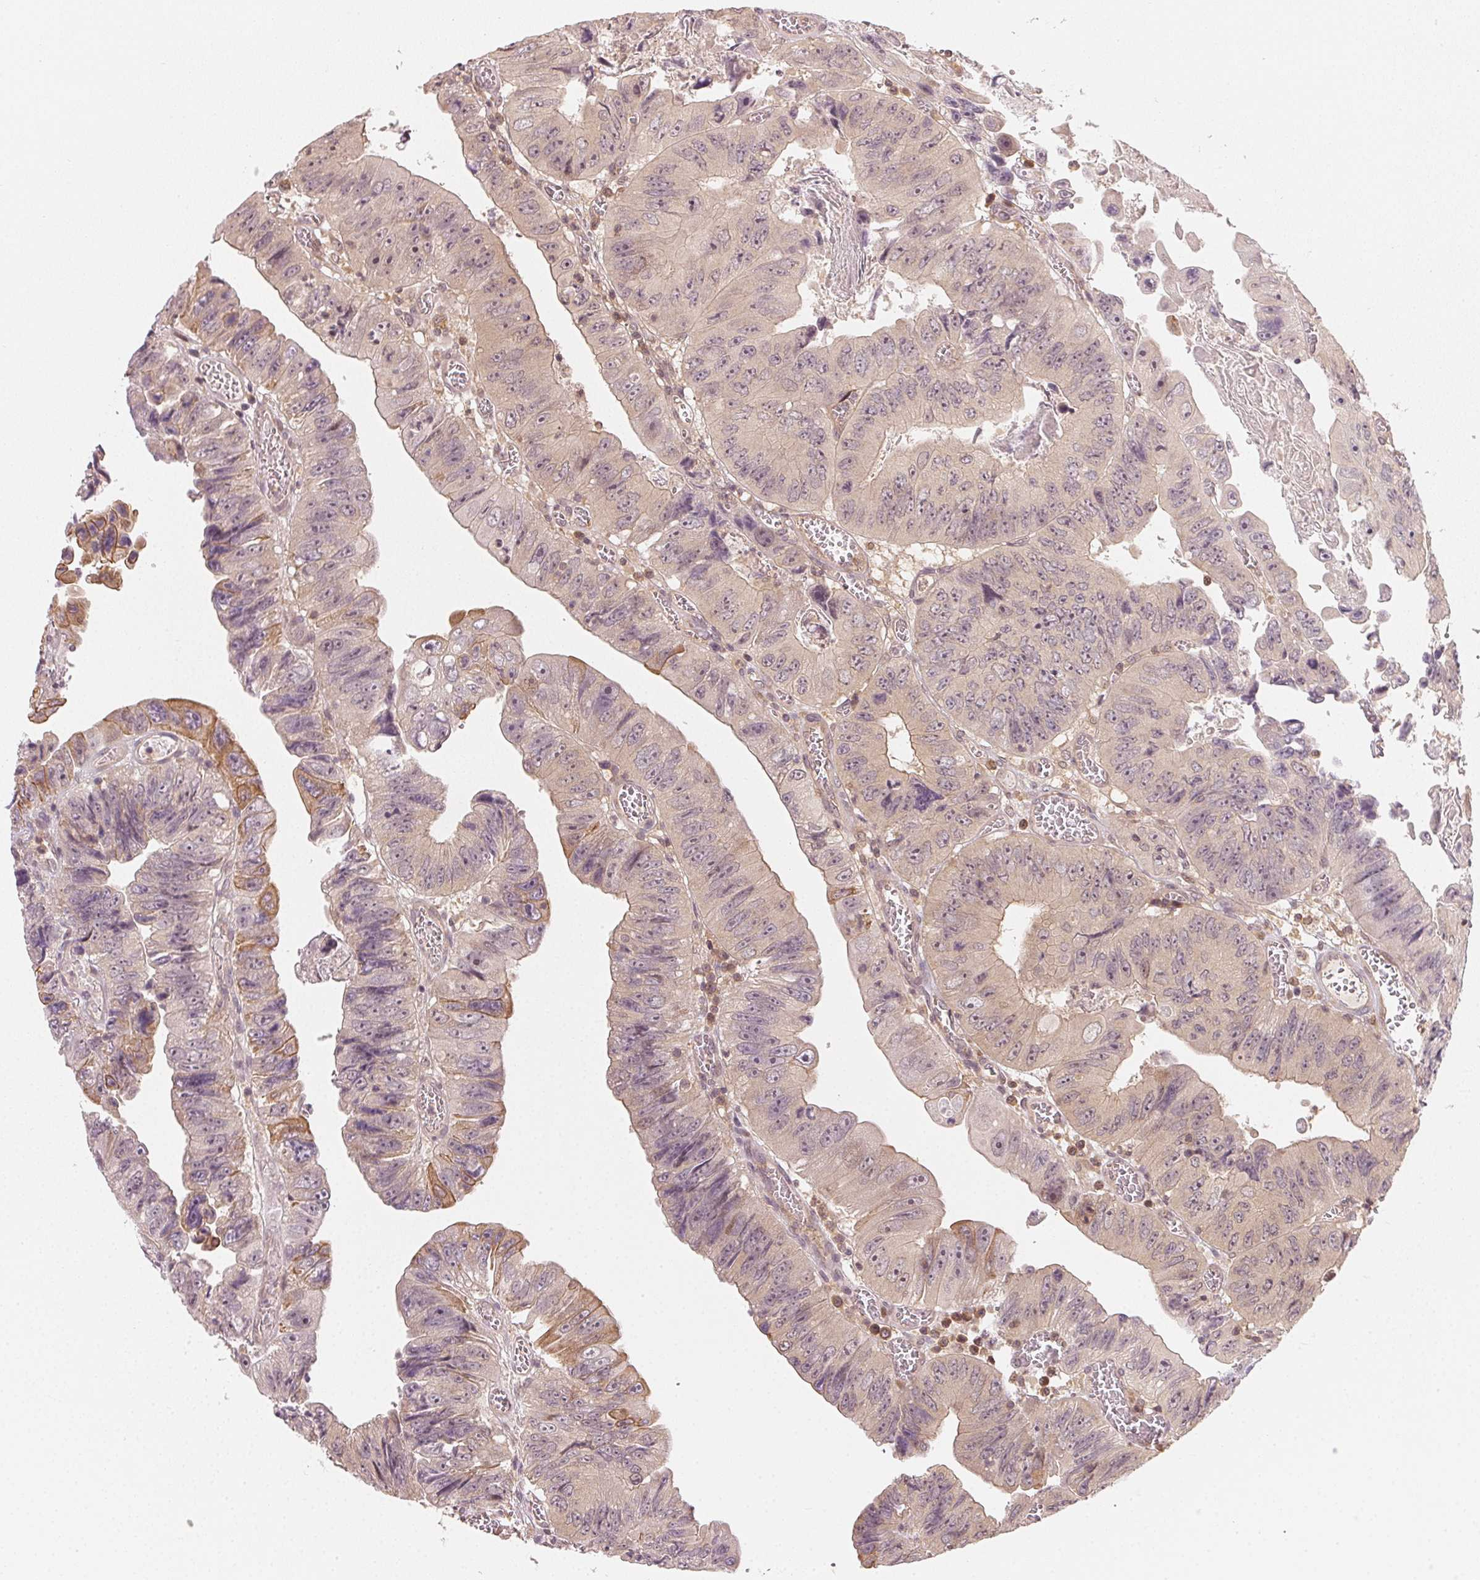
{"staining": {"intensity": "weak", "quantity": "25%-75%", "location": "cytoplasmic/membranous"}, "tissue": "colorectal cancer", "cell_type": "Tumor cells", "image_type": "cancer", "snomed": [{"axis": "morphology", "description": "Adenocarcinoma, NOS"}, {"axis": "topography", "description": "Colon"}], "caption": "High-magnification brightfield microscopy of colorectal cancer (adenocarcinoma) stained with DAB (3,3'-diaminobenzidine) (brown) and counterstained with hematoxylin (blue). tumor cells exhibit weak cytoplasmic/membranous positivity is seen in approximately25%-75% of cells.", "gene": "UBE2L3", "patient": {"sex": "female", "age": 84}}